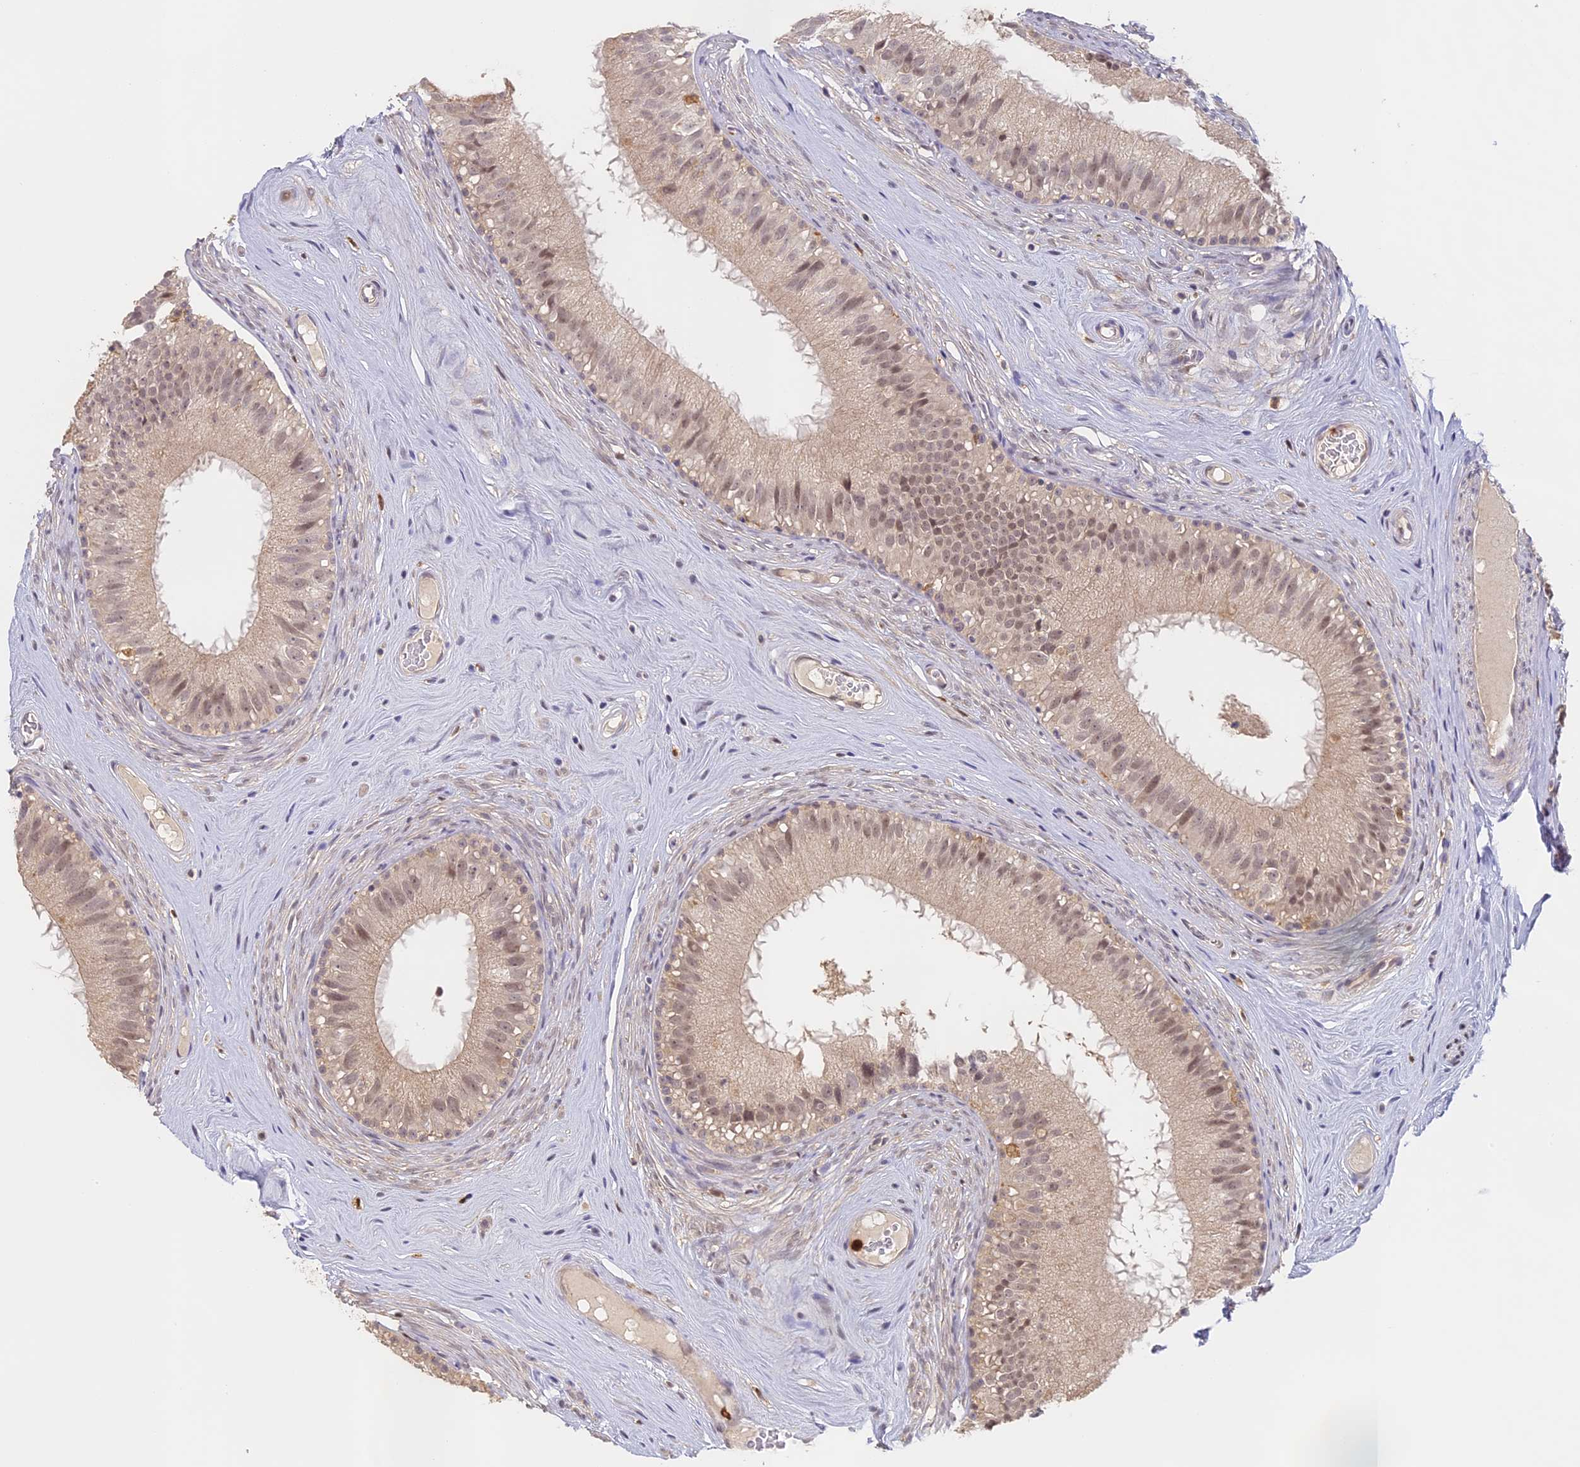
{"staining": {"intensity": "weak", "quantity": ">75%", "location": "cytoplasmic/membranous"}, "tissue": "epididymis", "cell_type": "Glandular cells", "image_type": "normal", "snomed": [{"axis": "morphology", "description": "Normal tissue, NOS"}, {"axis": "topography", "description": "Epididymis"}], "caption": "This is a micrograph of immunohistochemistry staining of unremarkable epididymis, which shows weak staining in the cytoplasmic/membranous of glandular cells.", "gene": "NCF4", "patient": {"sex": "male", "age": 45}}